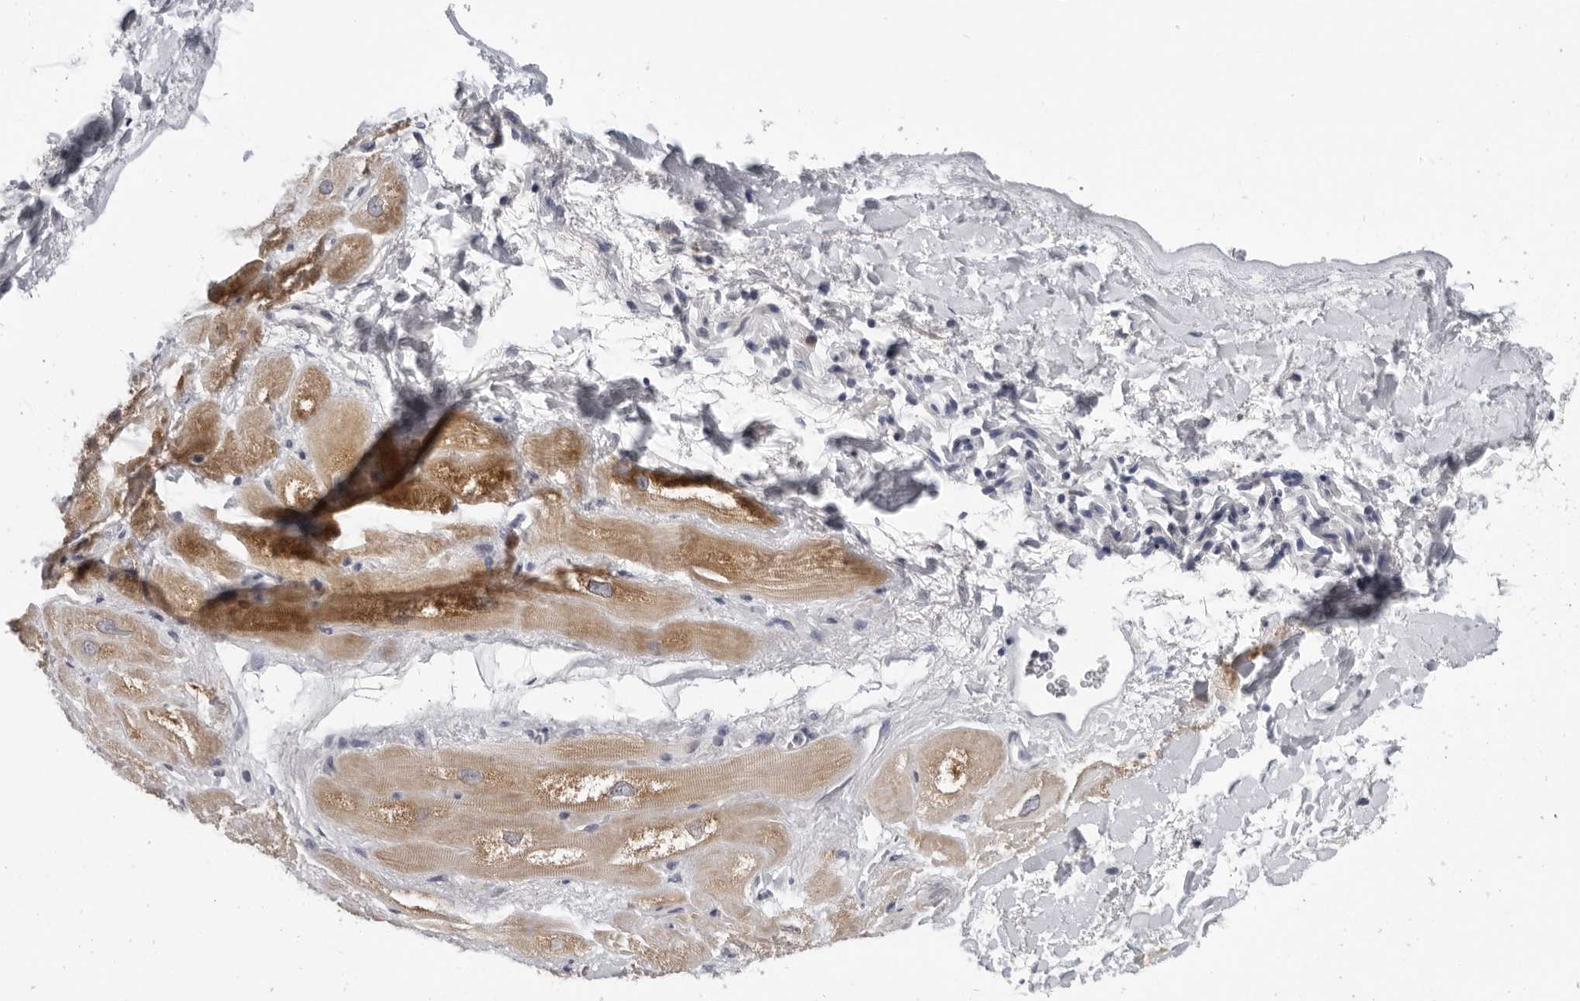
{"staining": {"intensity": "moderate", "quantity": ">75%", "location": "cytoplasmic/membranous"}, "tissue": "heart muscle", "cell_type": "Cardiomyocytes", "image_type": "normal", "snomed": [{"axis": "morphology", "description": "Normal tissue, NOS"}, {"axis": "topography", "description": "Heart"}], "caption": "High-power microscopy captured an immunohistochemistry (IHC) image of unremarkable heart muscle, revealing moderate cytoplasmic/membranous positivity in approximately >75% of cardiomyocytes. The staining was performed using DAB to visualize the protein expression in brown, while the nuclei were stained in blue with hematoxylin (Magnification: 20x).", "gene": "CPT2", "patient": {"sex": "male", "age": 49}}